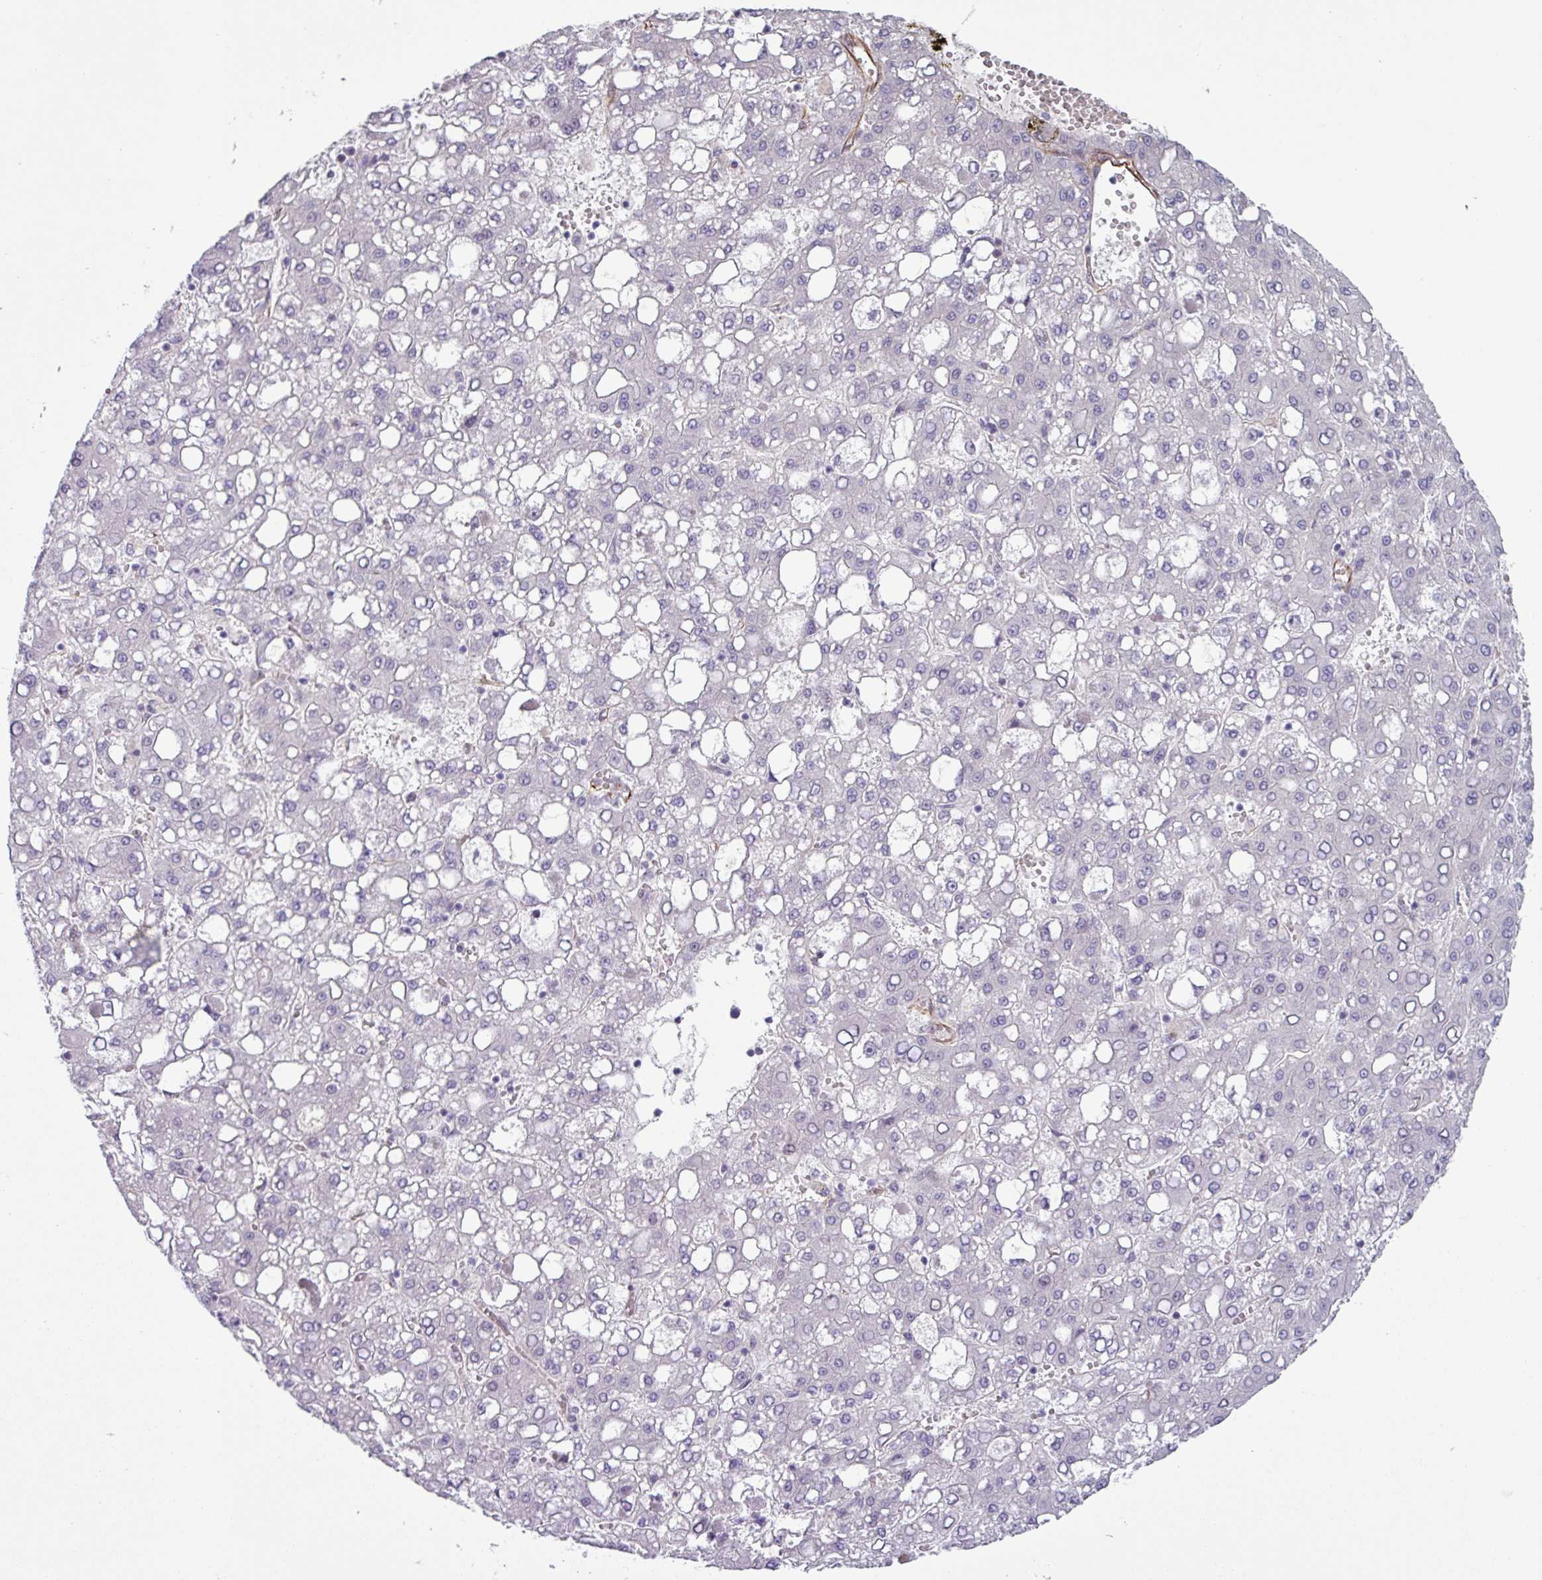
{"staining": {"intensity": "negative", "quantity": "none", "location": "none"}, "tissue": "liver cancer", "cell_type": "Tumor cells", "image_type": "cancer", "snomed": [{"axis": "morphology", "description": "Carcinoma, Hepatocellular, NOS"}, {"axis": "topography", "description": "Liver"}], "caption": "This micrograph is of hepatocellular carcinoma (liver) stained with IHC to label a protein in brown with the nuclei are counter-stained blue. There is no positivity in tumor cells. (DAB (3,3'-diaminobenzidine) immunohistochemistry, high magnification).", "gene": "CHD3", "patient": {"sex": "male", "age": 65}}